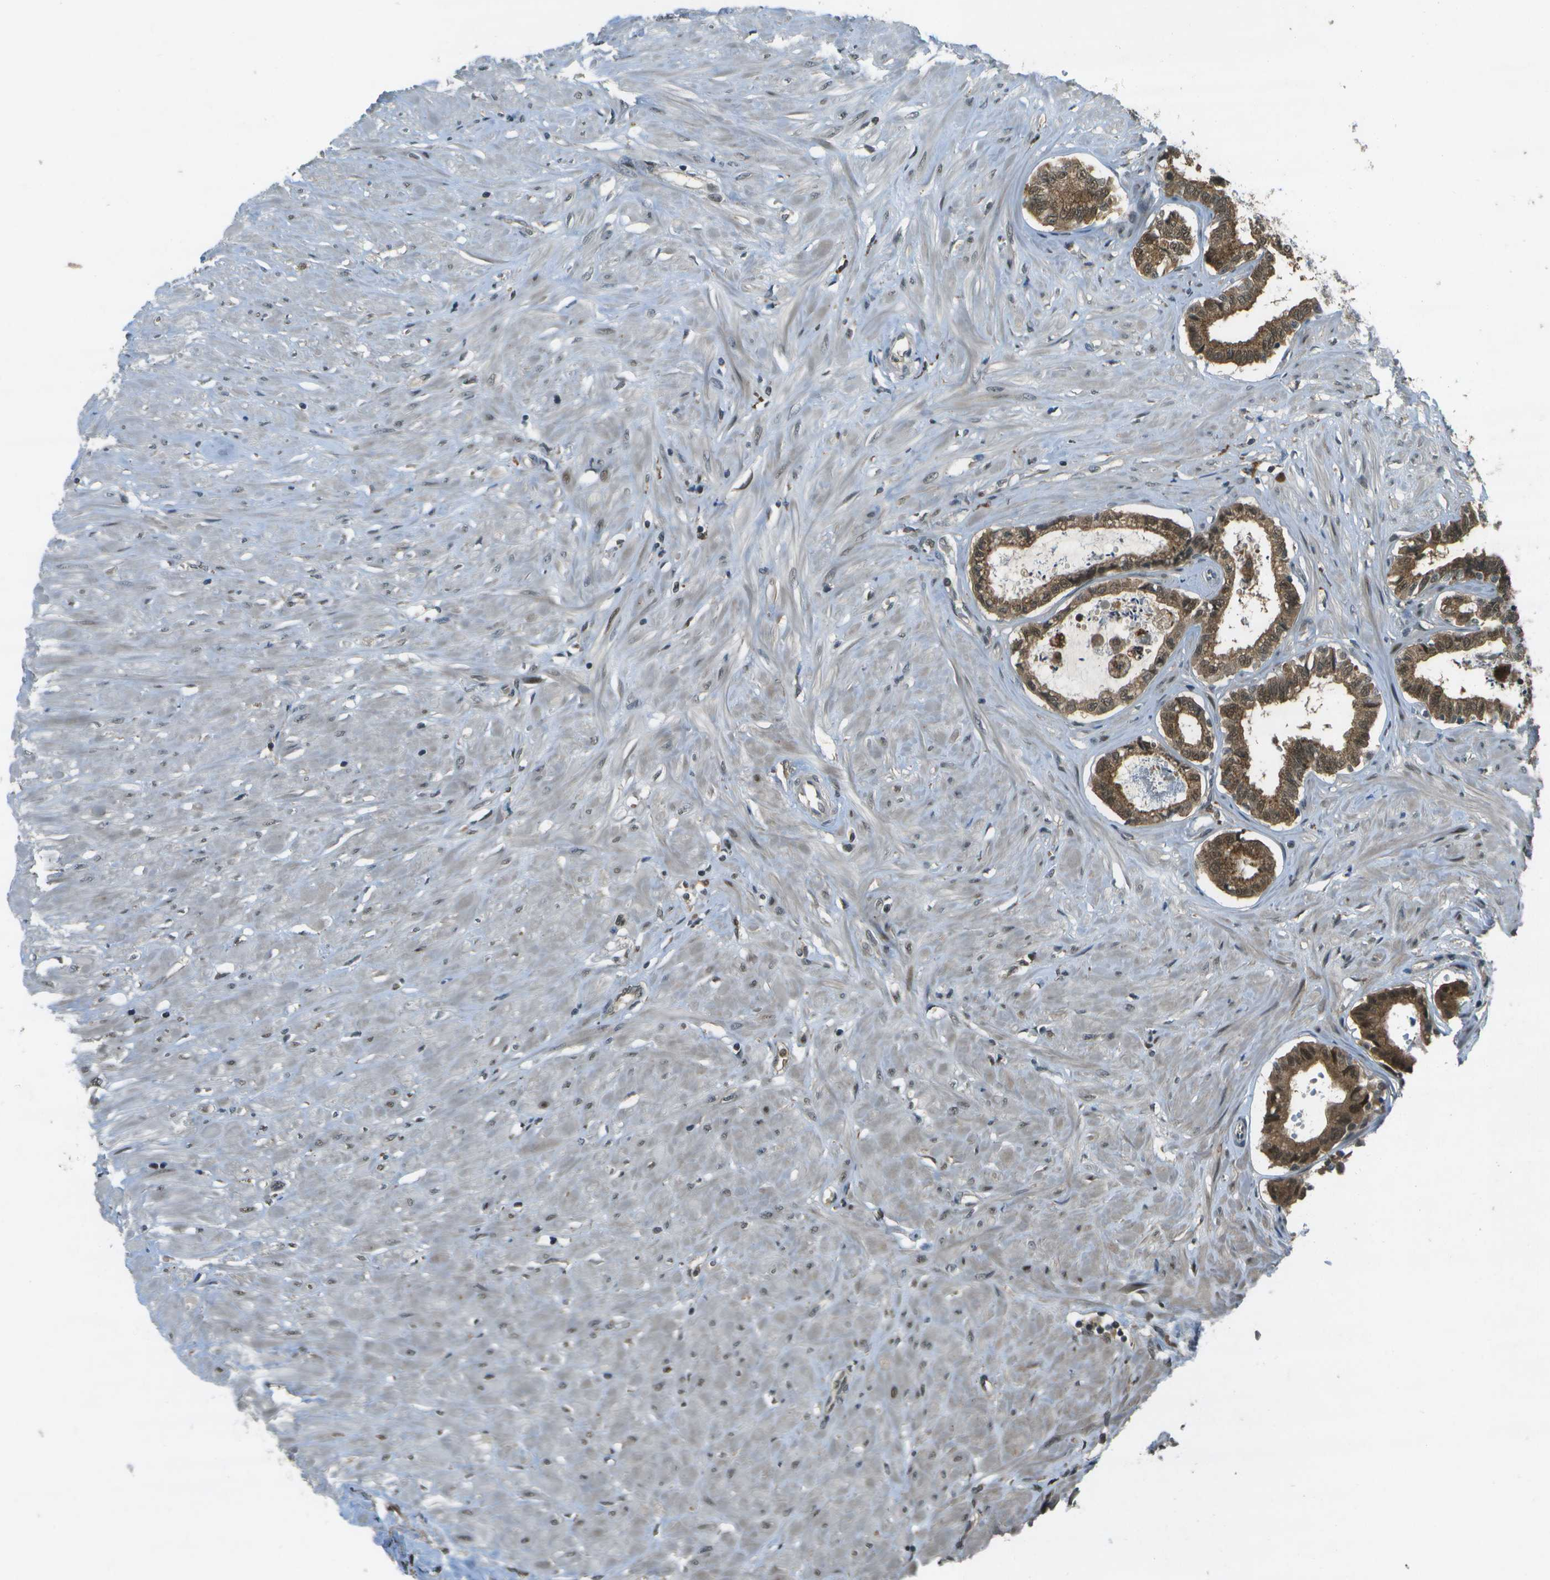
{"staining": {"intensity": "strong", "quantity": ">75%", "location": "cytoplasmic/membranous,nuclear"}, "tissue": "seminal vesicle", "cell_type": "Glandular cells", "image_type": "normal", "snomed": [{"axis": "morphology", "description": "Normal tissue, NOS"}, {"axis": "morphology", "description": "Adenocarcinoma, High grade"}, {"axis": "topography", "description": "Prostate"}, {"axis": "topography", "description": "Seminal veicle"}], "caption": "An image showing strong cytoplasmic/membranous,nuclear positivity in approximately >75% of glandular cells in benign seminal vesicle, as visualized by brown immunohistochemical staining.", "gene": "GANC", "patient": {"sex": "male", "age": 55}}